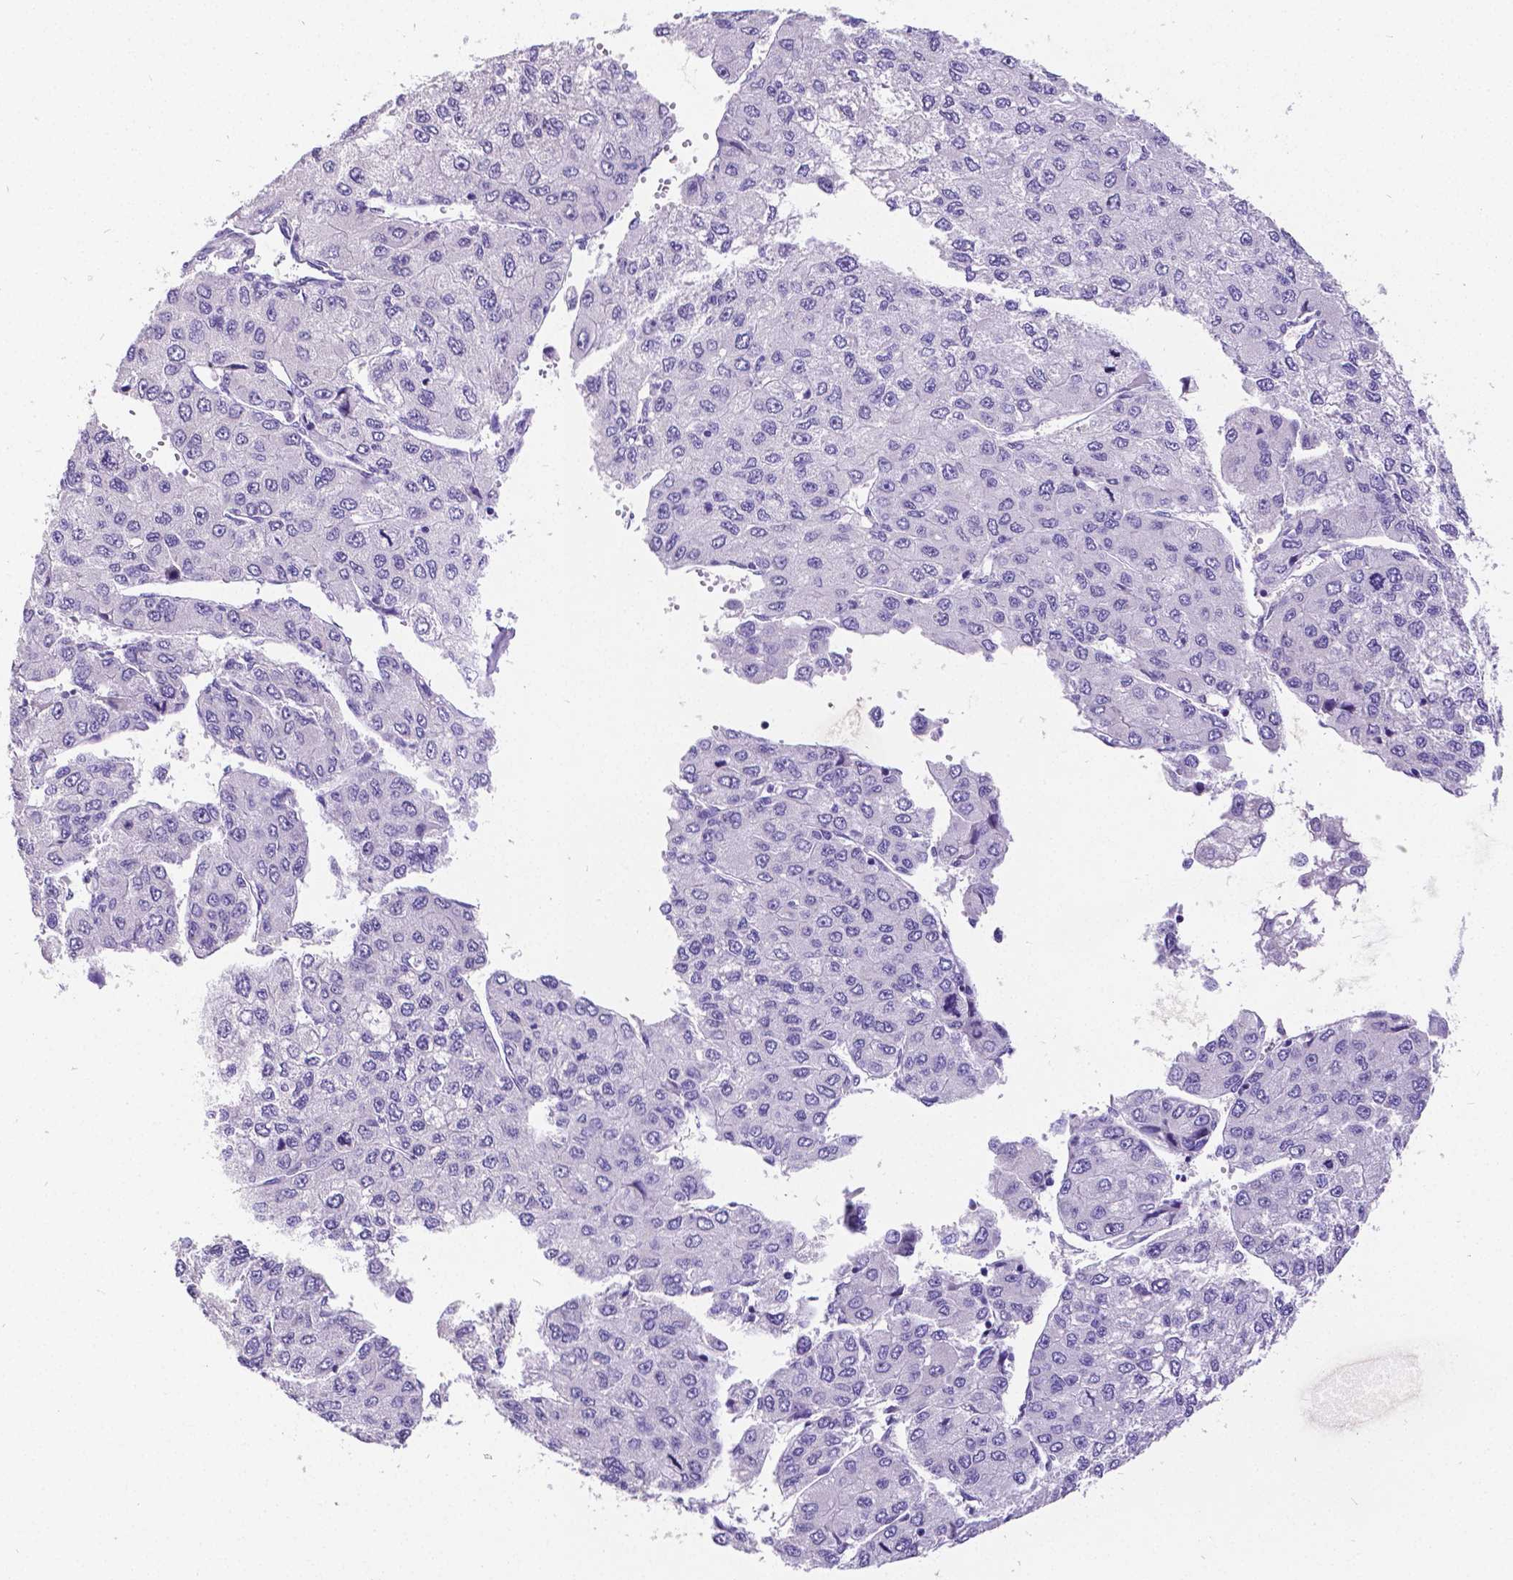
{"staining": {"intensity": "negative", "quantity": "none", "location": "none"}, "tissue": "liver cancer", "cell_type": "Tumor cells", "image_type": "cancer", "snomed": [{"axis": "morphology", "description": "Carcinoma, Hepatocellular, NOS"}, {"axis": "topography", "description": "Liver"}], "caption": "An image of human liver hepatocellular carcinoma is negative for staining in tumor cells.", "gene": "SATB2", "patient": {"sex": "female", "age": 66}}